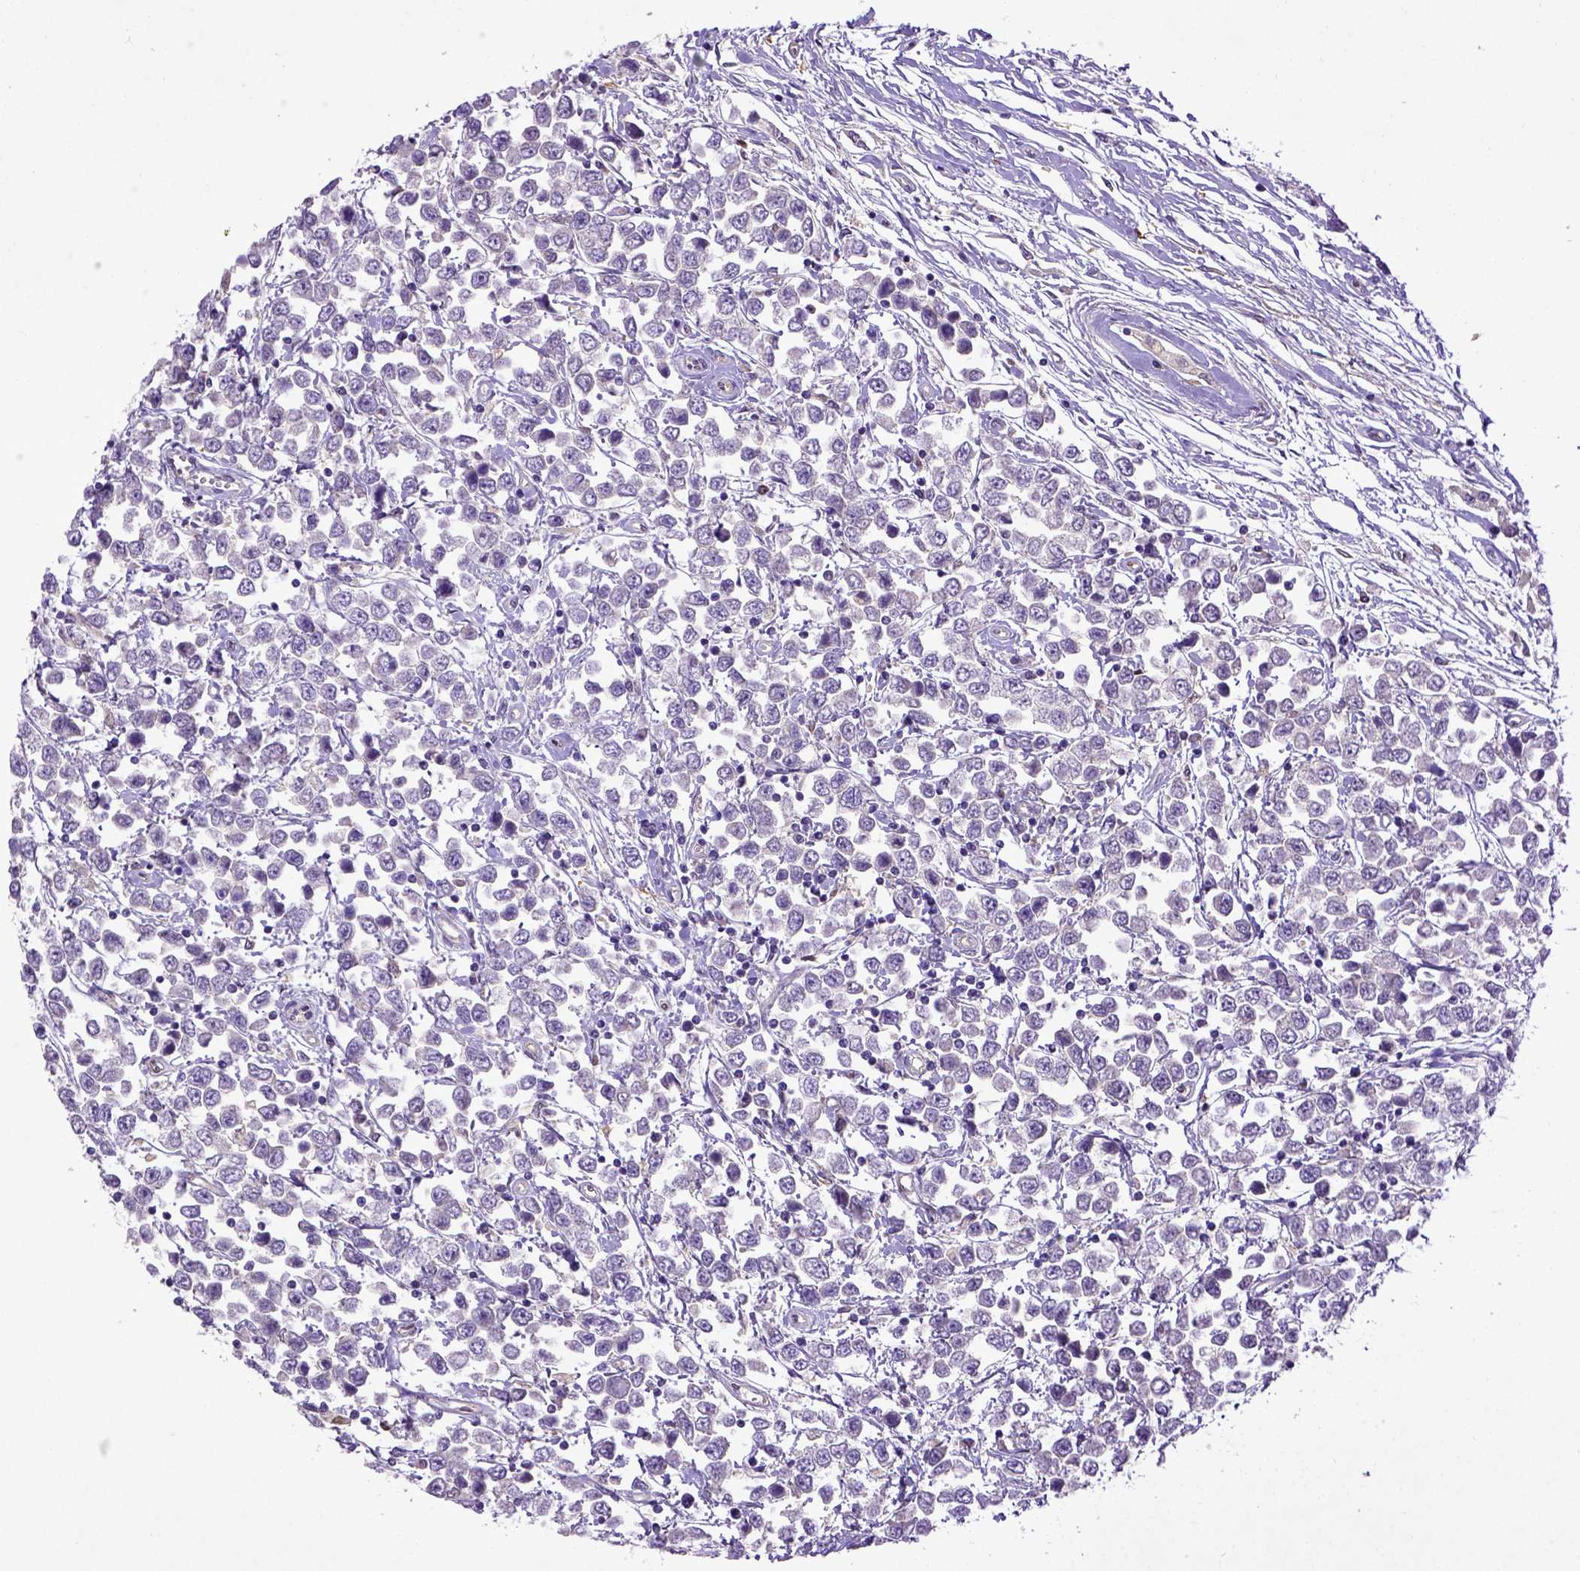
{"staining": {"intensity": "negative", "quantity": "none", "location": "none"}, "tissue": "testis cancer", "cell_type": "Tumor cells", "image_type": "cancer", "snomed": [{"axis": "morphology", "description": "Seminoma, NOS"}, {"axis": "topography", "description": "Testis"}], "caption": "Immunohistochemical staining of seminoma (testis) demonstrates no significant expression in tumor cells.", "gene": "DEPDC1B", "patient": {"sex": "male", "age": 34}}